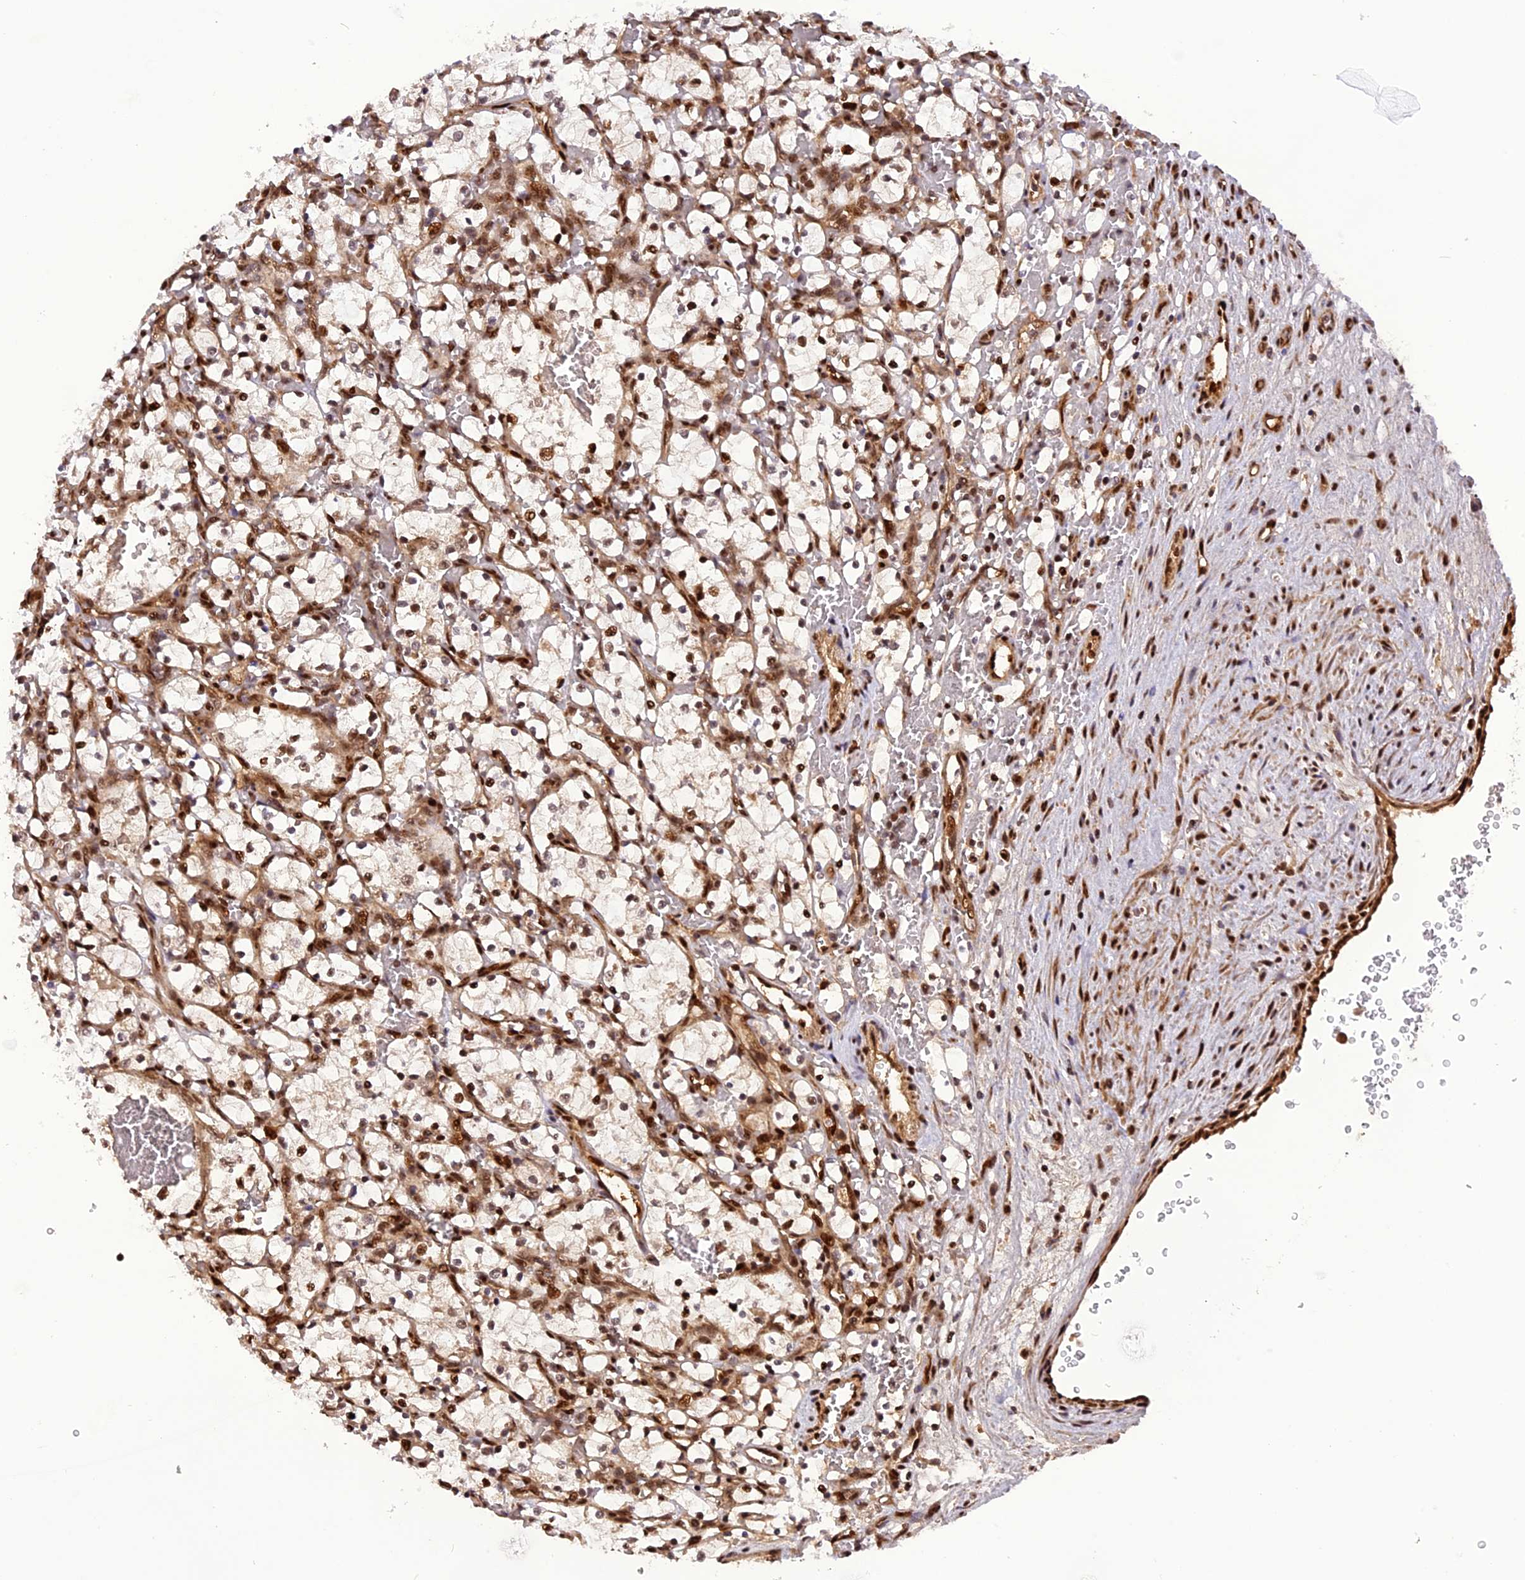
{"staining": {"intensity": "moderate", "quantity": ">75%", "location": "nuclear"}, "tissue": "renal cancer", "cell_type": "Tumor cells", "image_type": "cancer", "snomed": [{"axis": "morphology", "description": "Adenocarcinoma, NOS"}, {"axis": "topography", "description": "Kidney"}], "caption": "The image shows staining of renal cancer, revealing moderate nuclear protein staining (brown color) within tumor cells. Immunohistochemistry (ihc) stains the protein of interest in brown and the nuclei are stained blue.", "gene": "MICALL1", "patient": {"sex": "female", "age": 69}}